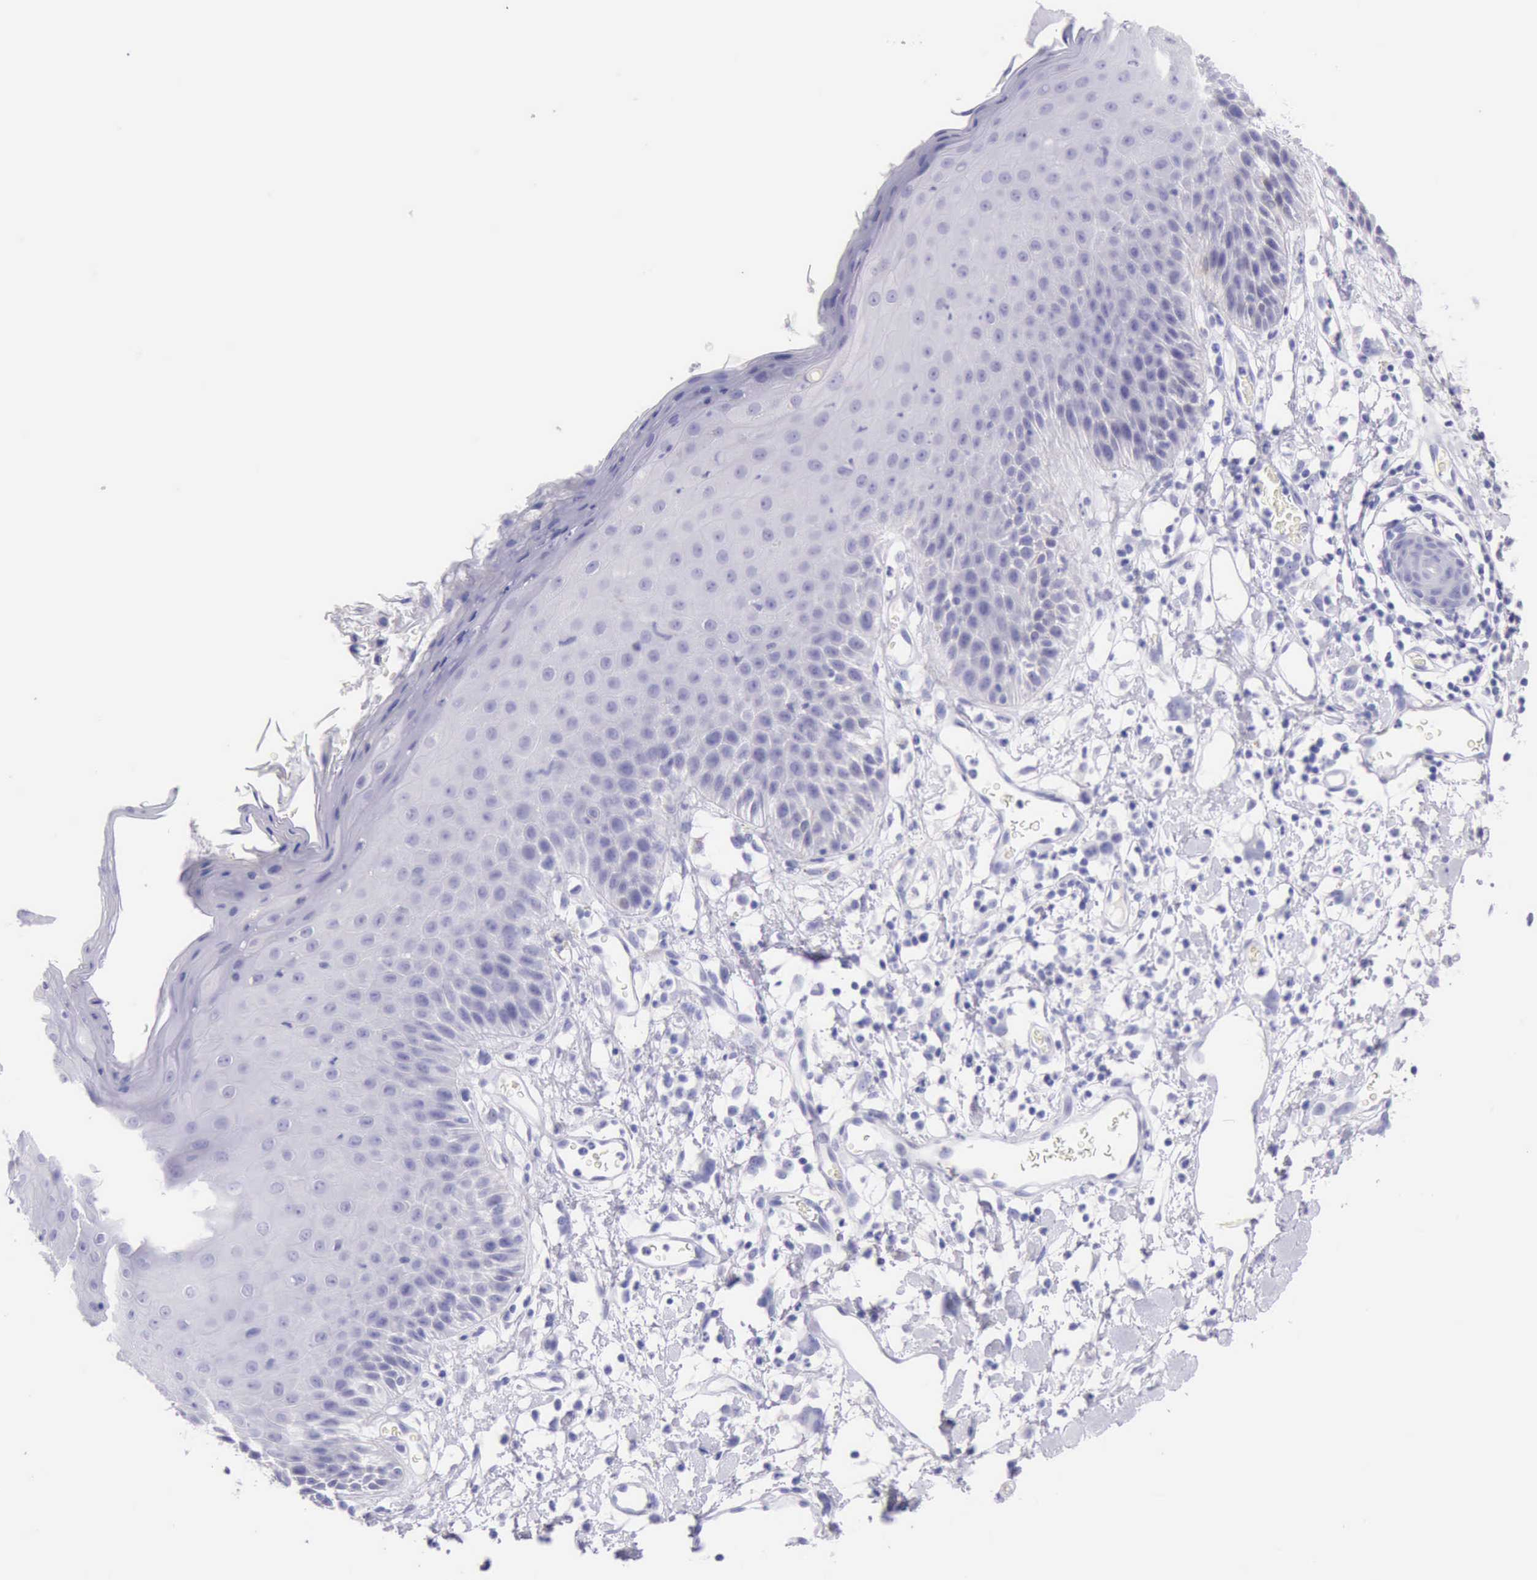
{"staining": {"intensity": "negative", "quantity": "none", "location": "none"}, "tissue": "skin", "cell_type": "Epidermal cells", "image_type": "normal", "snomed": [{"axis": "morphology", "description": "Normal tissue, NOS"}, {"axis": "topography", "description": "Vulva"}, {"axis": "topography", "description": "Peripheral nerve tissue"}], "caption": "This is a photomicrograph of immunohistochemistry staining of normal skin, which shows no staining in epidermal cells. (Immunohistochemistry, brightfield microscopy, high magnification).", "gene": "KRT8", "patient": {"sex": "female", "age": 68}}